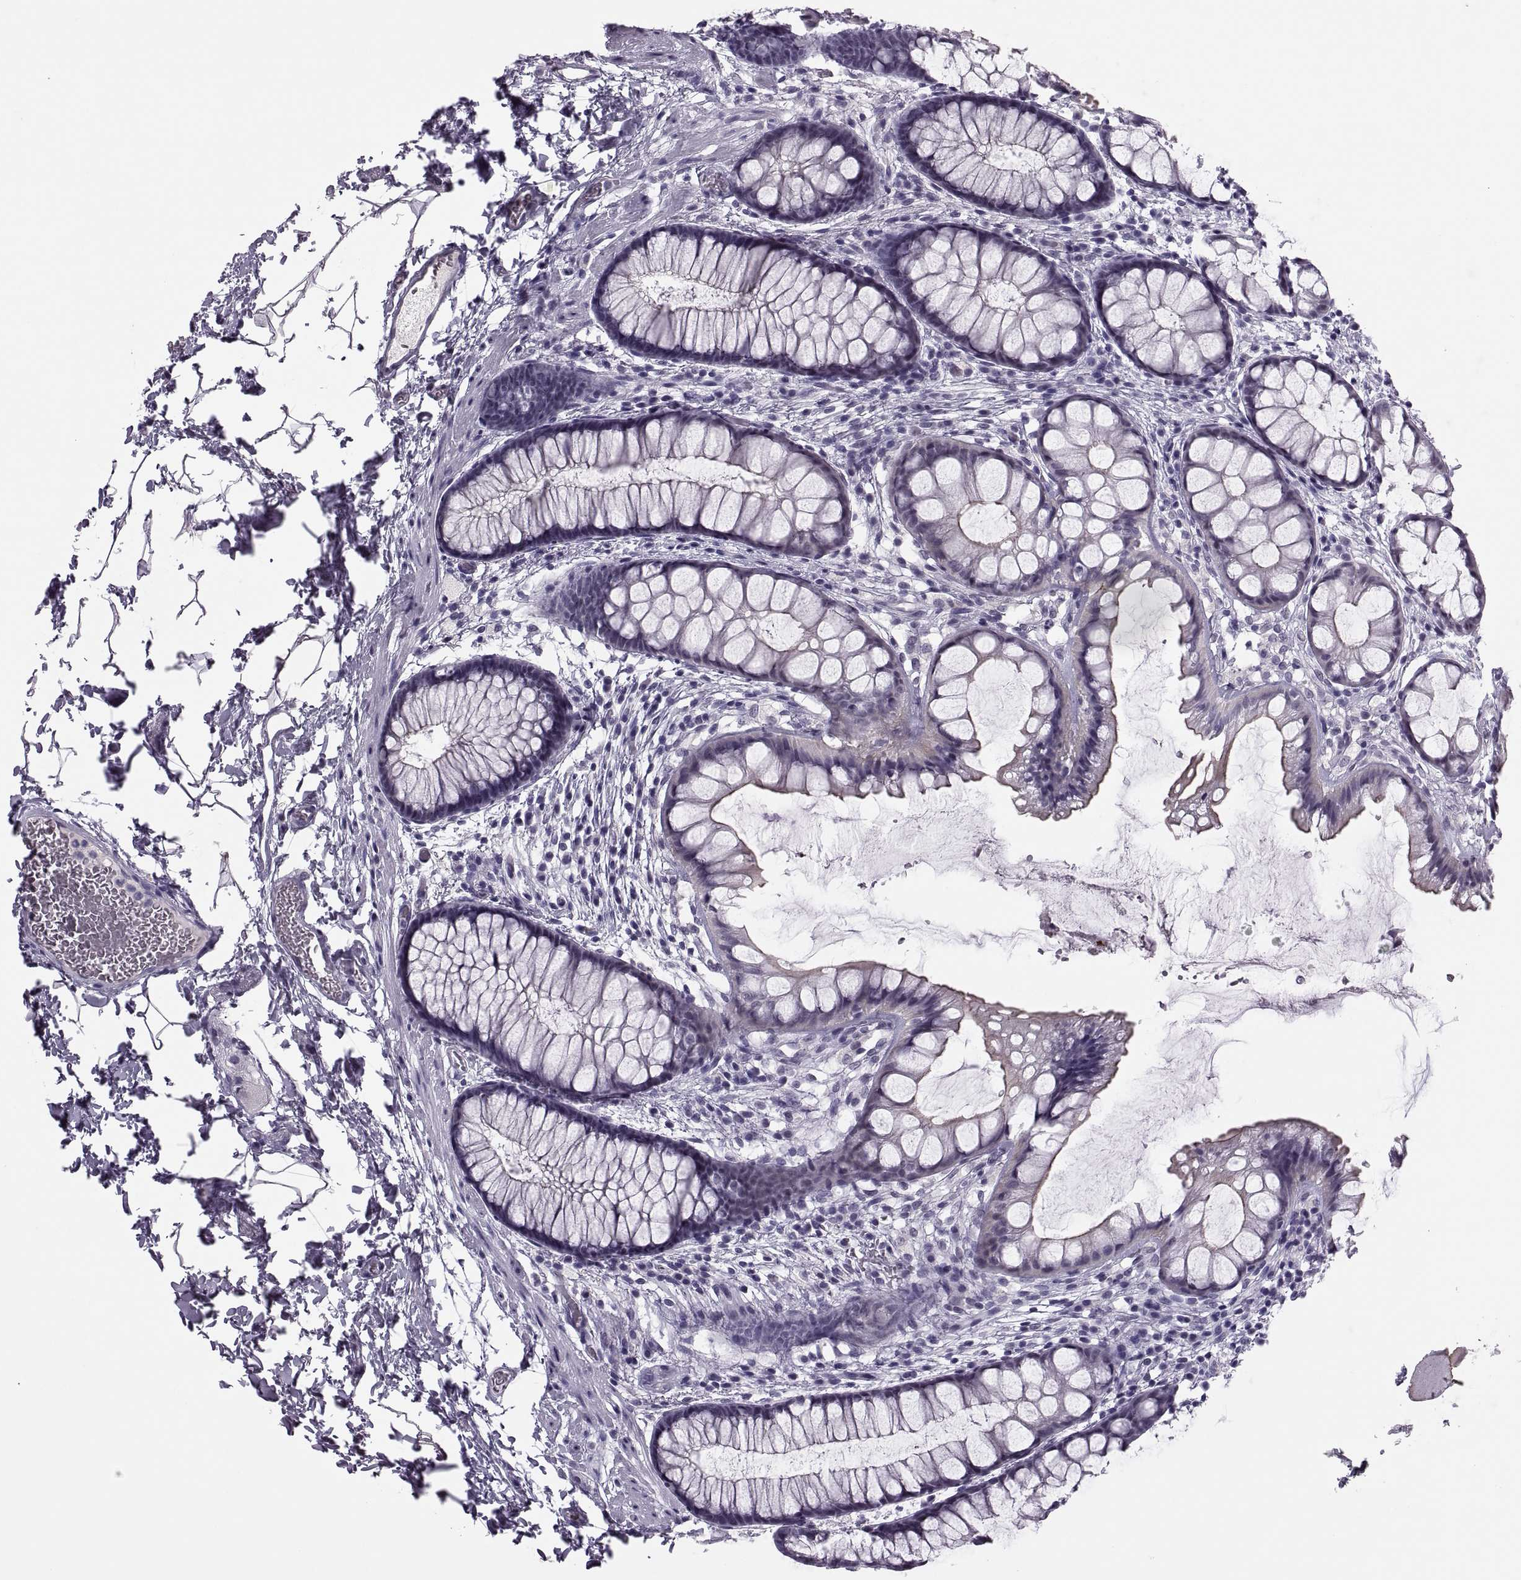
{"staining": {"intensity": "moderate", "quantity": "25%-75%", "location": "cytoplasmic/membranous"}, "tissue": "rectum", "cell_type": "Glandular cells", "image_type": "normal", "snomed": [{"axis": "morphology", "description": "Normal tissue, NOS"}, {"axis": "topography", "description": "Rectum"}], "caption": "Moderate cytoplasmic/membranous protein positivity is appreciated in approximately 25%-75% of glandular cells in rectum. The protein is stained brown, and the nuclei are stained in blue (DAB IHC with brightfield microscopy, high magnification).", "gene": "SYNGR4", "patient": {"sex": "female", "age": 62}}